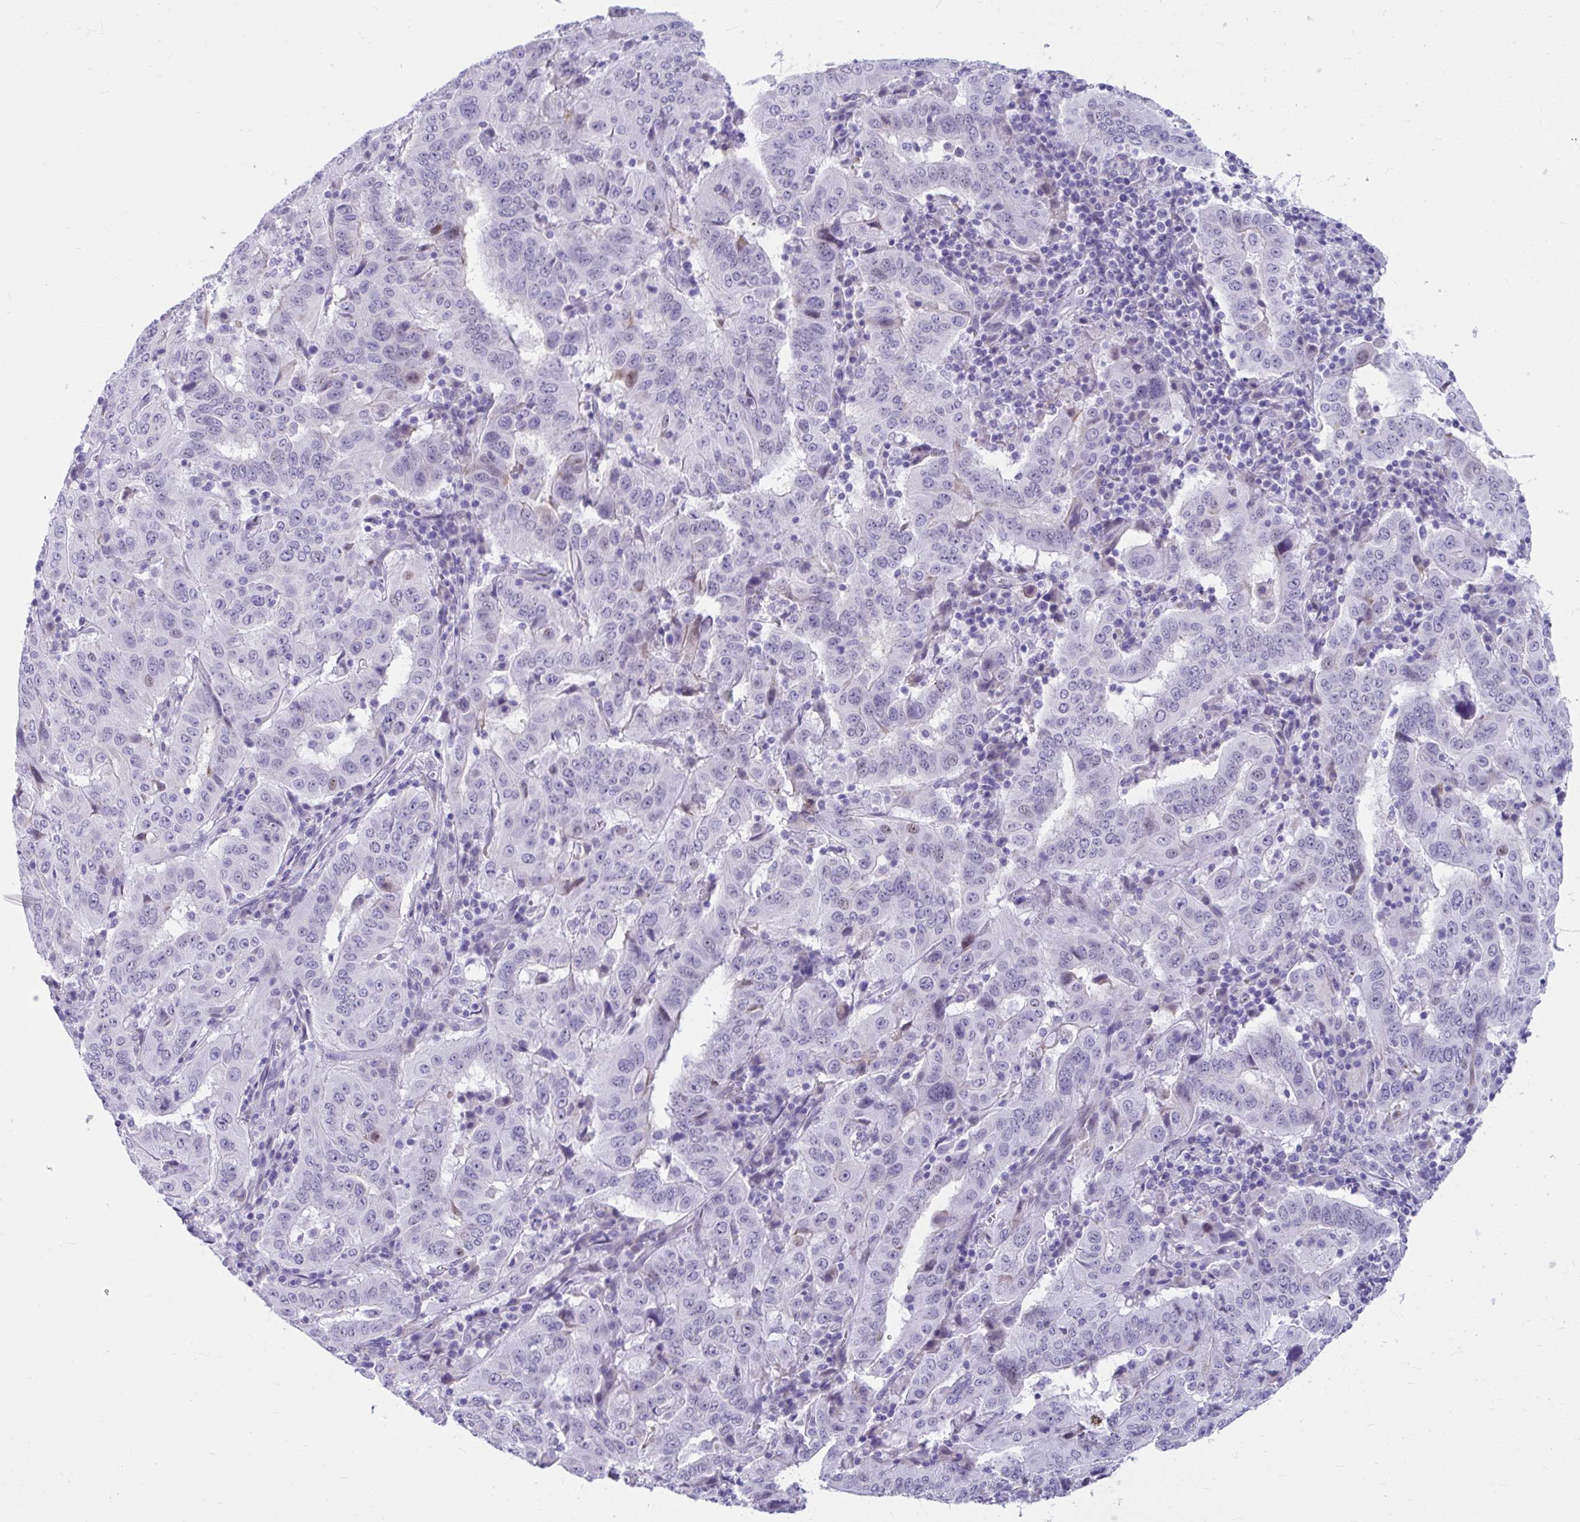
{"staining": {"intensity": "negative", "quantity": "none", "location": "none"}, "tissue": "pancreatic cancer", "cell_type": "Tumor cells", "image_type": "cancer", "snomed": [{"axis": "morphology", "description": "Adenocarcinoma, NOS"}, {"axis": "topography", "description": "Pancreas"}], "caption": "Immunohistochemical staining of human adenocarcinoma (pancreatic) reveals no significant staining in tumor cells.", "gene": "ISL1", "patient": {"sex": "male", "age": 63}}